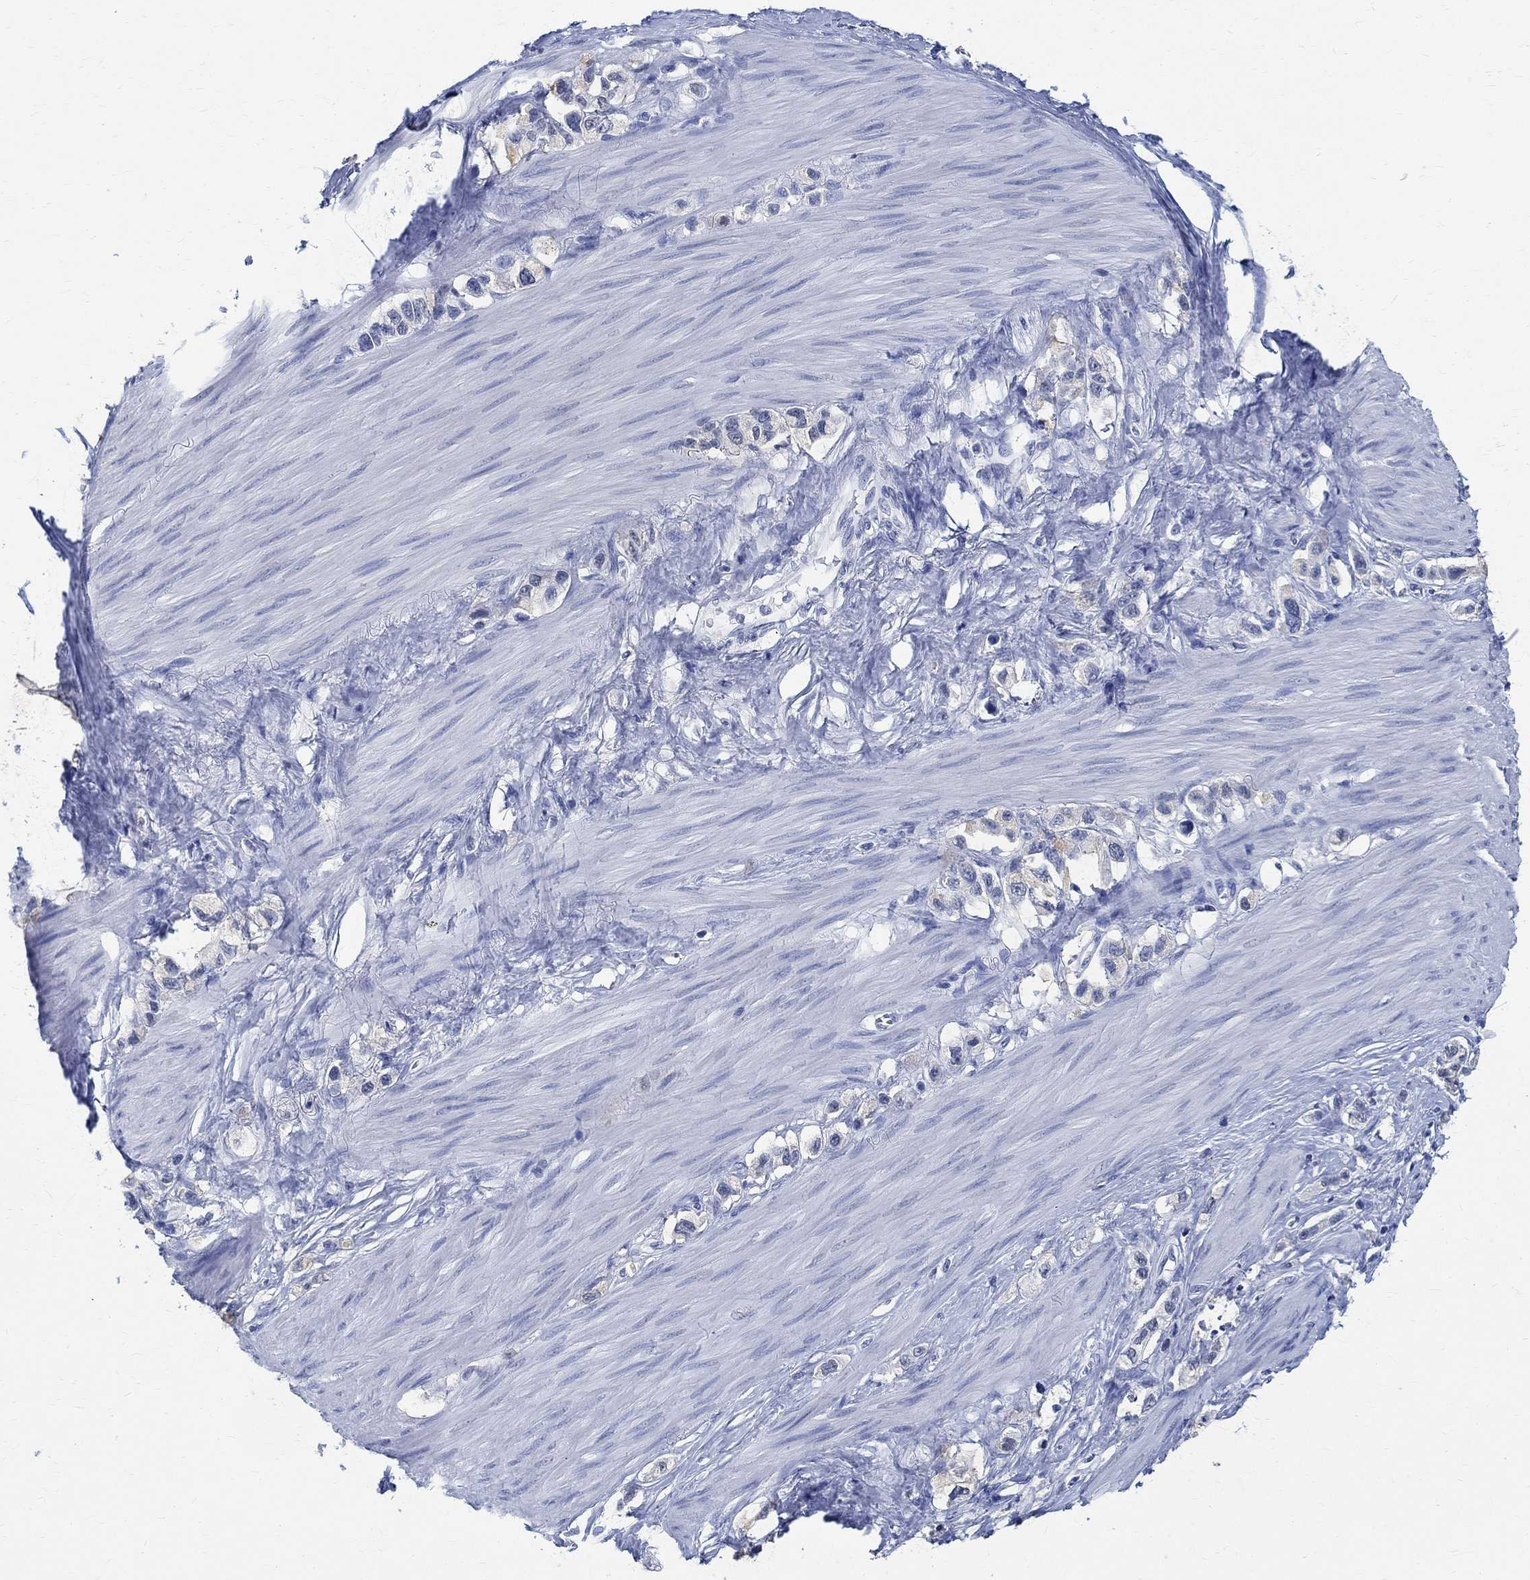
{"staining": {"intensity": "negative", "quantity": "none", "location": "none"}, "tissue": "stomach cancer", "cell_type": "Tumor cells", "image_type": "cancer", "snomed": [{"axis": "morphology", "description": "Normal tissue, NOS"}, {"axis": "morphology", "description": "Adenocarcinoma, NOS"}, {"axis": "morphology", "description": "Adenocarcinoma, High grade"}, {"axis": "topography", "description": "Stomach, upper"}, {"axis": "topography", "description": "Stomach"}], "caption": "Immunohistochemistry of stomach adenocarcinoma (high-grade) exhibits no expression in tumor cells.", "gene": "TMEM221", "patient": {"sex": "female", "age": 65}}